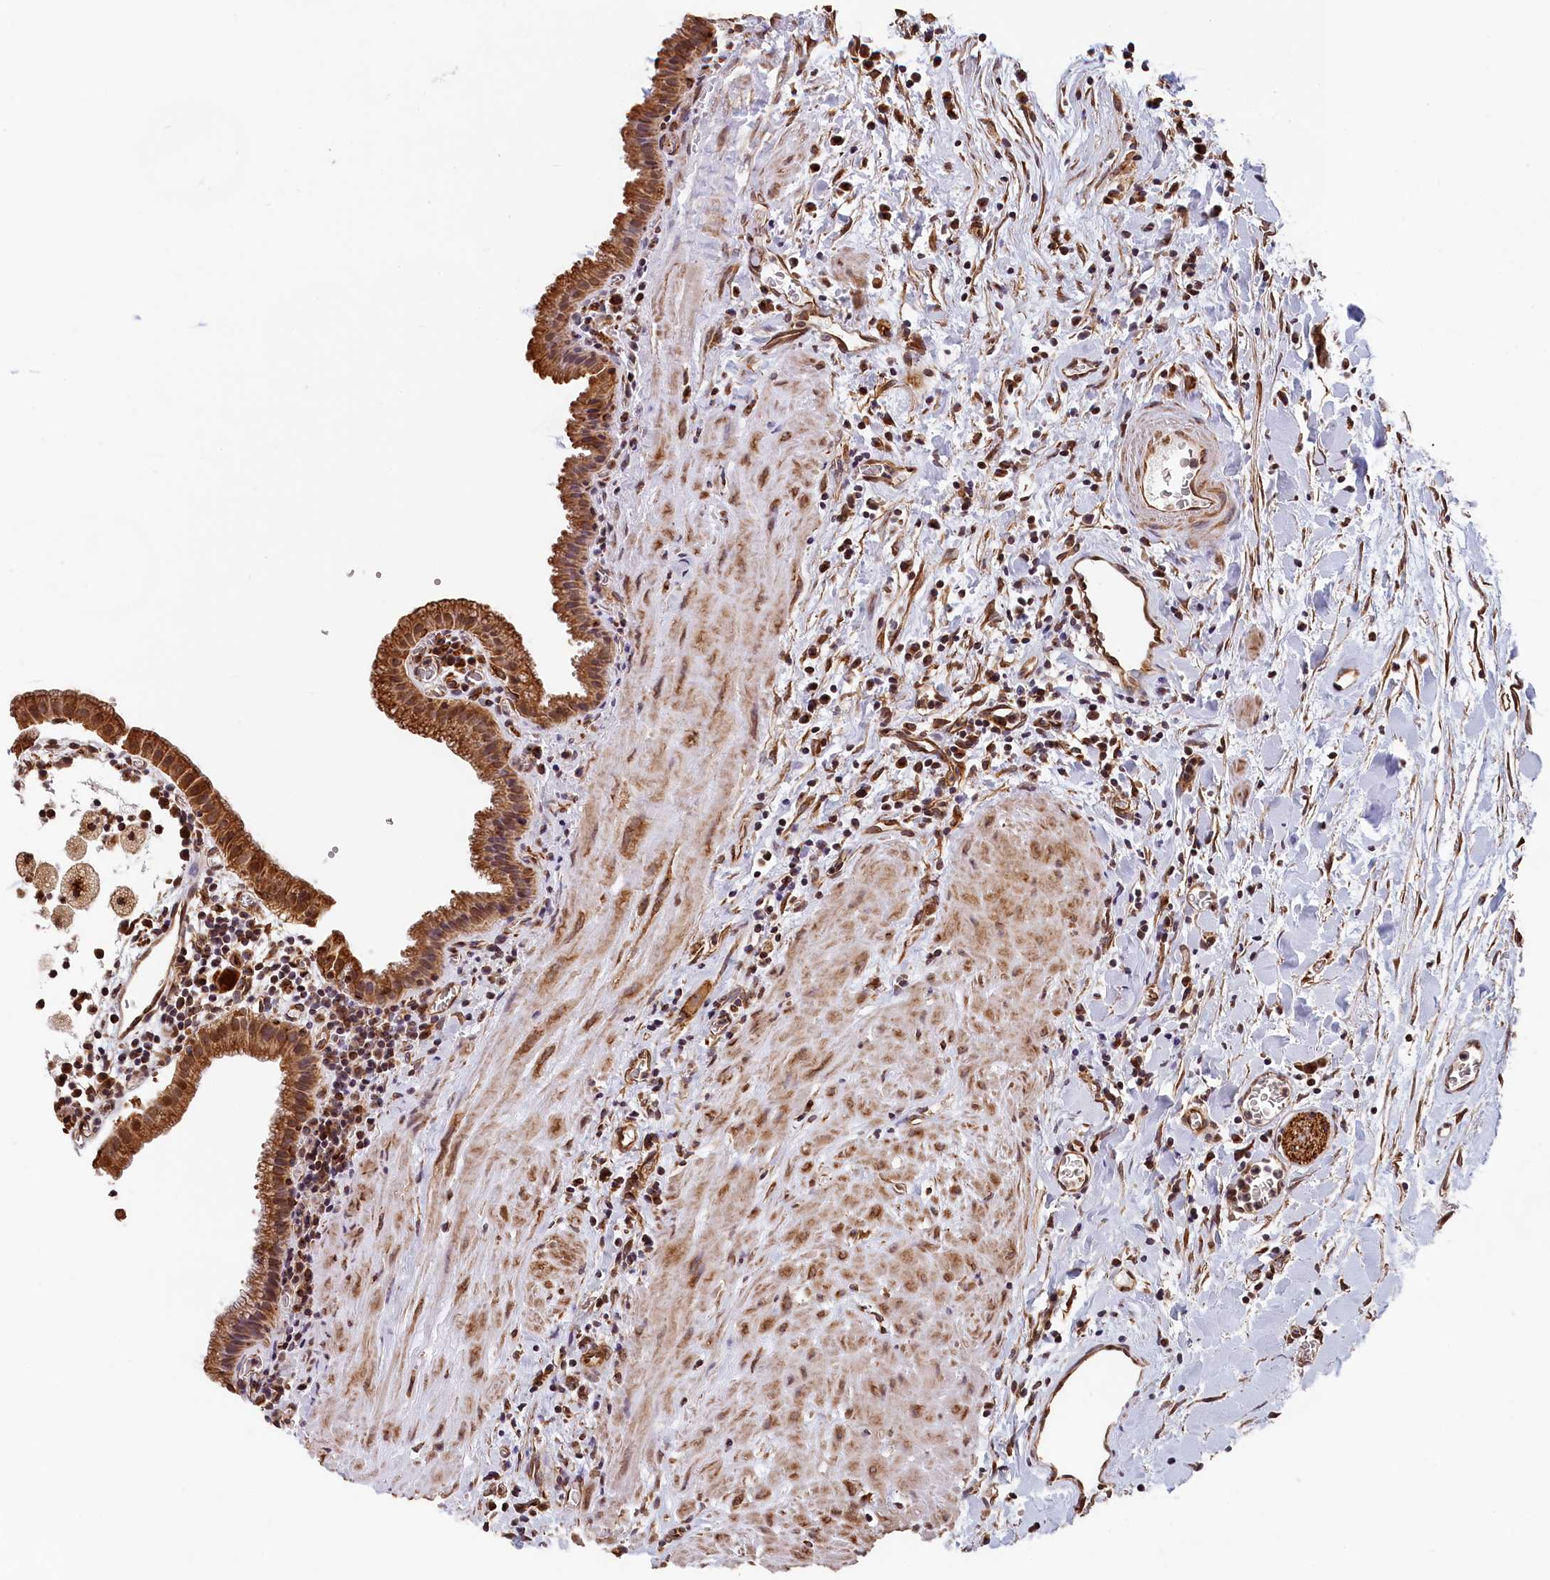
{"staining": {"intensity": "moderate", "quantity": ">75%", "location": "cytoplasmic/membranous"}, "tissue": "gallbladder", "cell_type": "Glandular cells", "image_type": "normal", "snomed": [{"axis": "morphology", "description": "Normal tissue, NOS"}, {"axis": "topography", "description": "Gallbladder"}], "caption": "A brown stain highlights moderate cytoplasmic/membranous positivity of a protein in glandular cells of benign human gallbladder.", "gene": "TMEM116", "patient": {"sex": "male", "age": 78}}